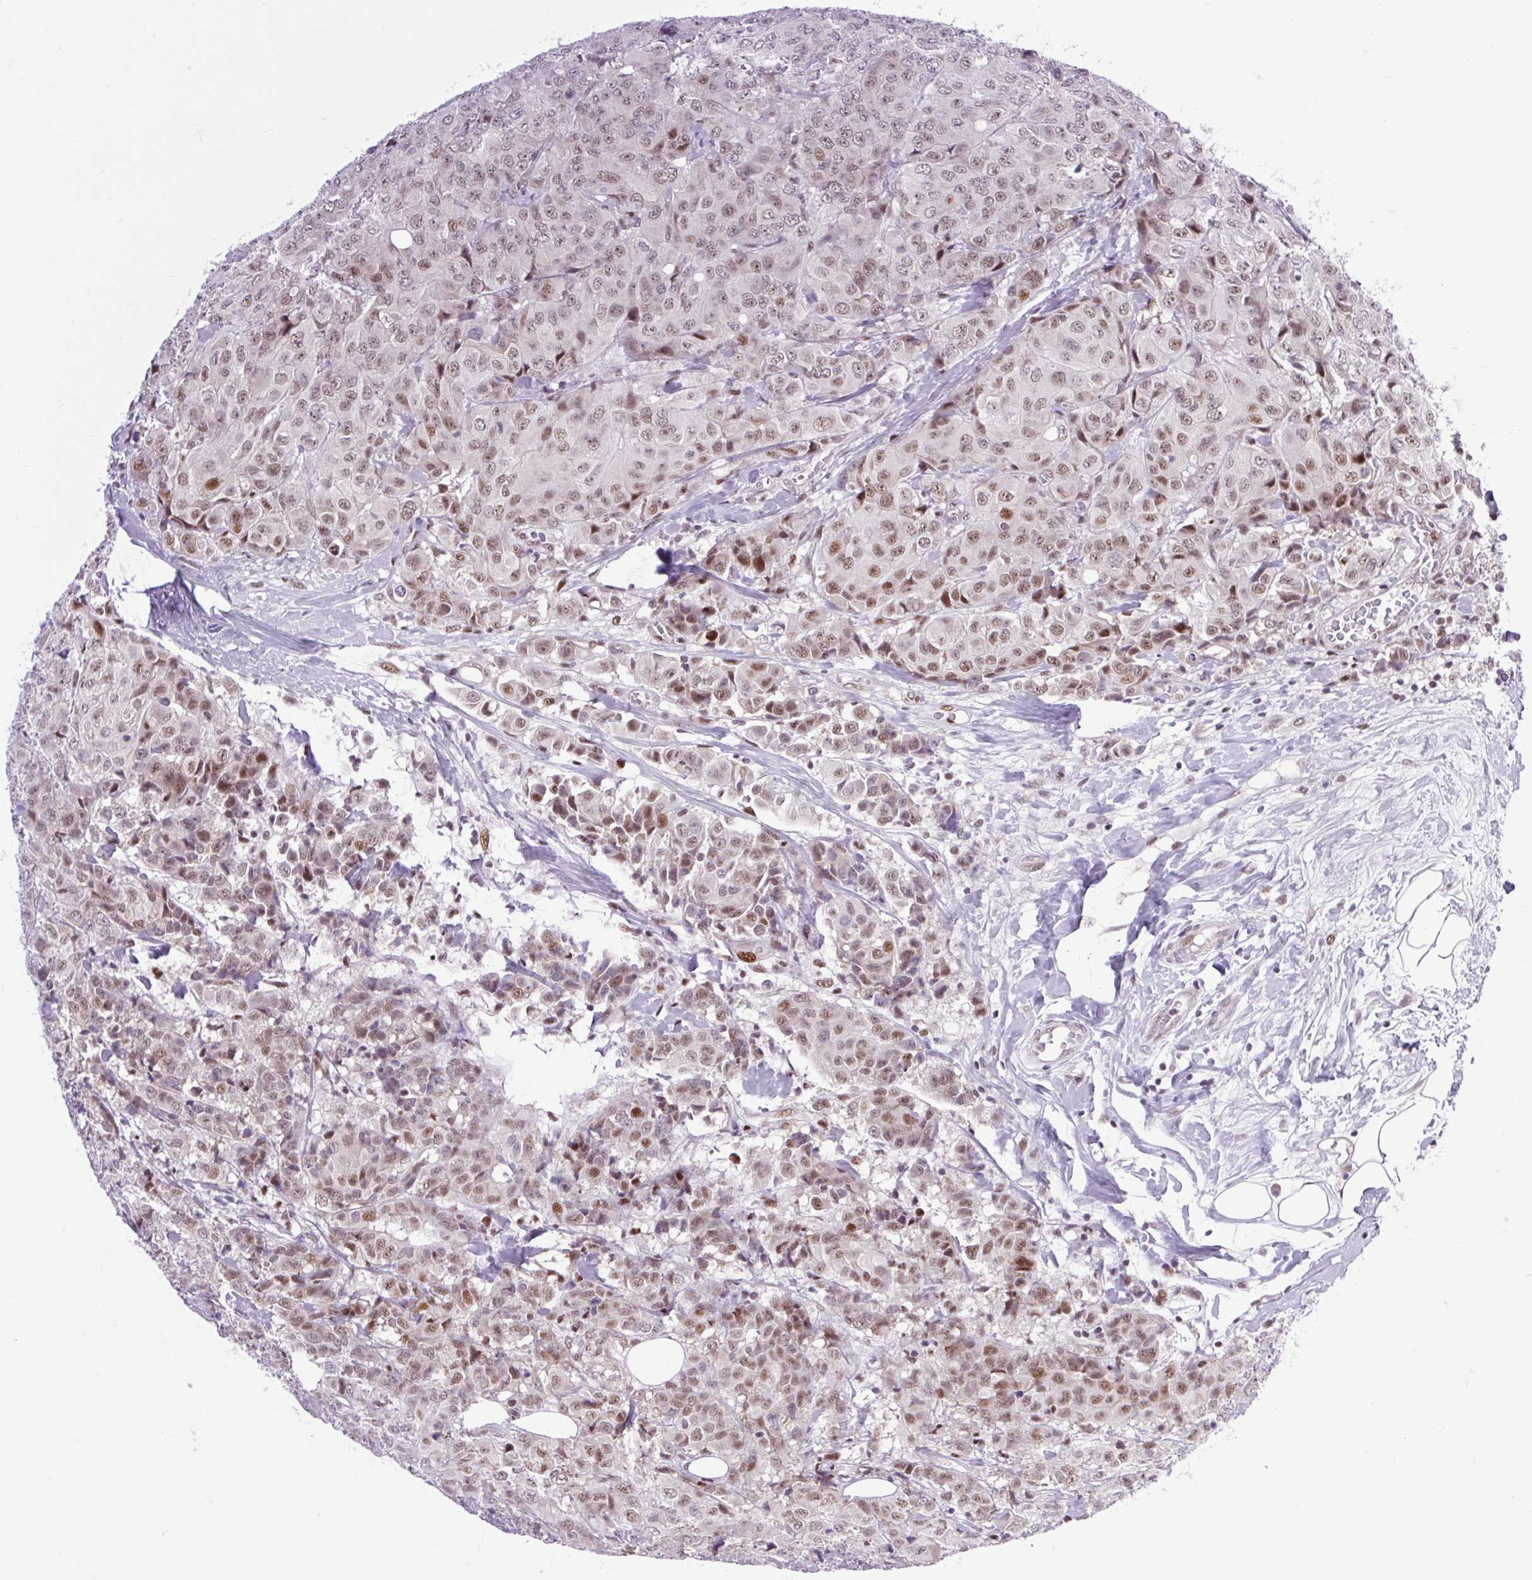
{"staining": {"intensity": "moderate", "quantity": "25%-75%", "location": "nuclear"}, "tissue": "breast cancer", "cell_type": "Tumor cells", "image_type": "cancer", "snomed": [{"axis": "morphology", "description": "Duct carcinoma"}, {"axis": "topography", "description": "Breast"}], "caption": "High-magnification brightfield microscopy of breast cancer (intraductal carcinoma) stained with DAB (brown) and counterstained with hematoxylin (blue). tumor cells exhibit moderate nuclear positivity is appreciated in approximately25%-75% of cells. (IHC, brightfield microscopy, high magnification).", "gene": "CLK2", "patient": {"sex": "female", "age": 43}}